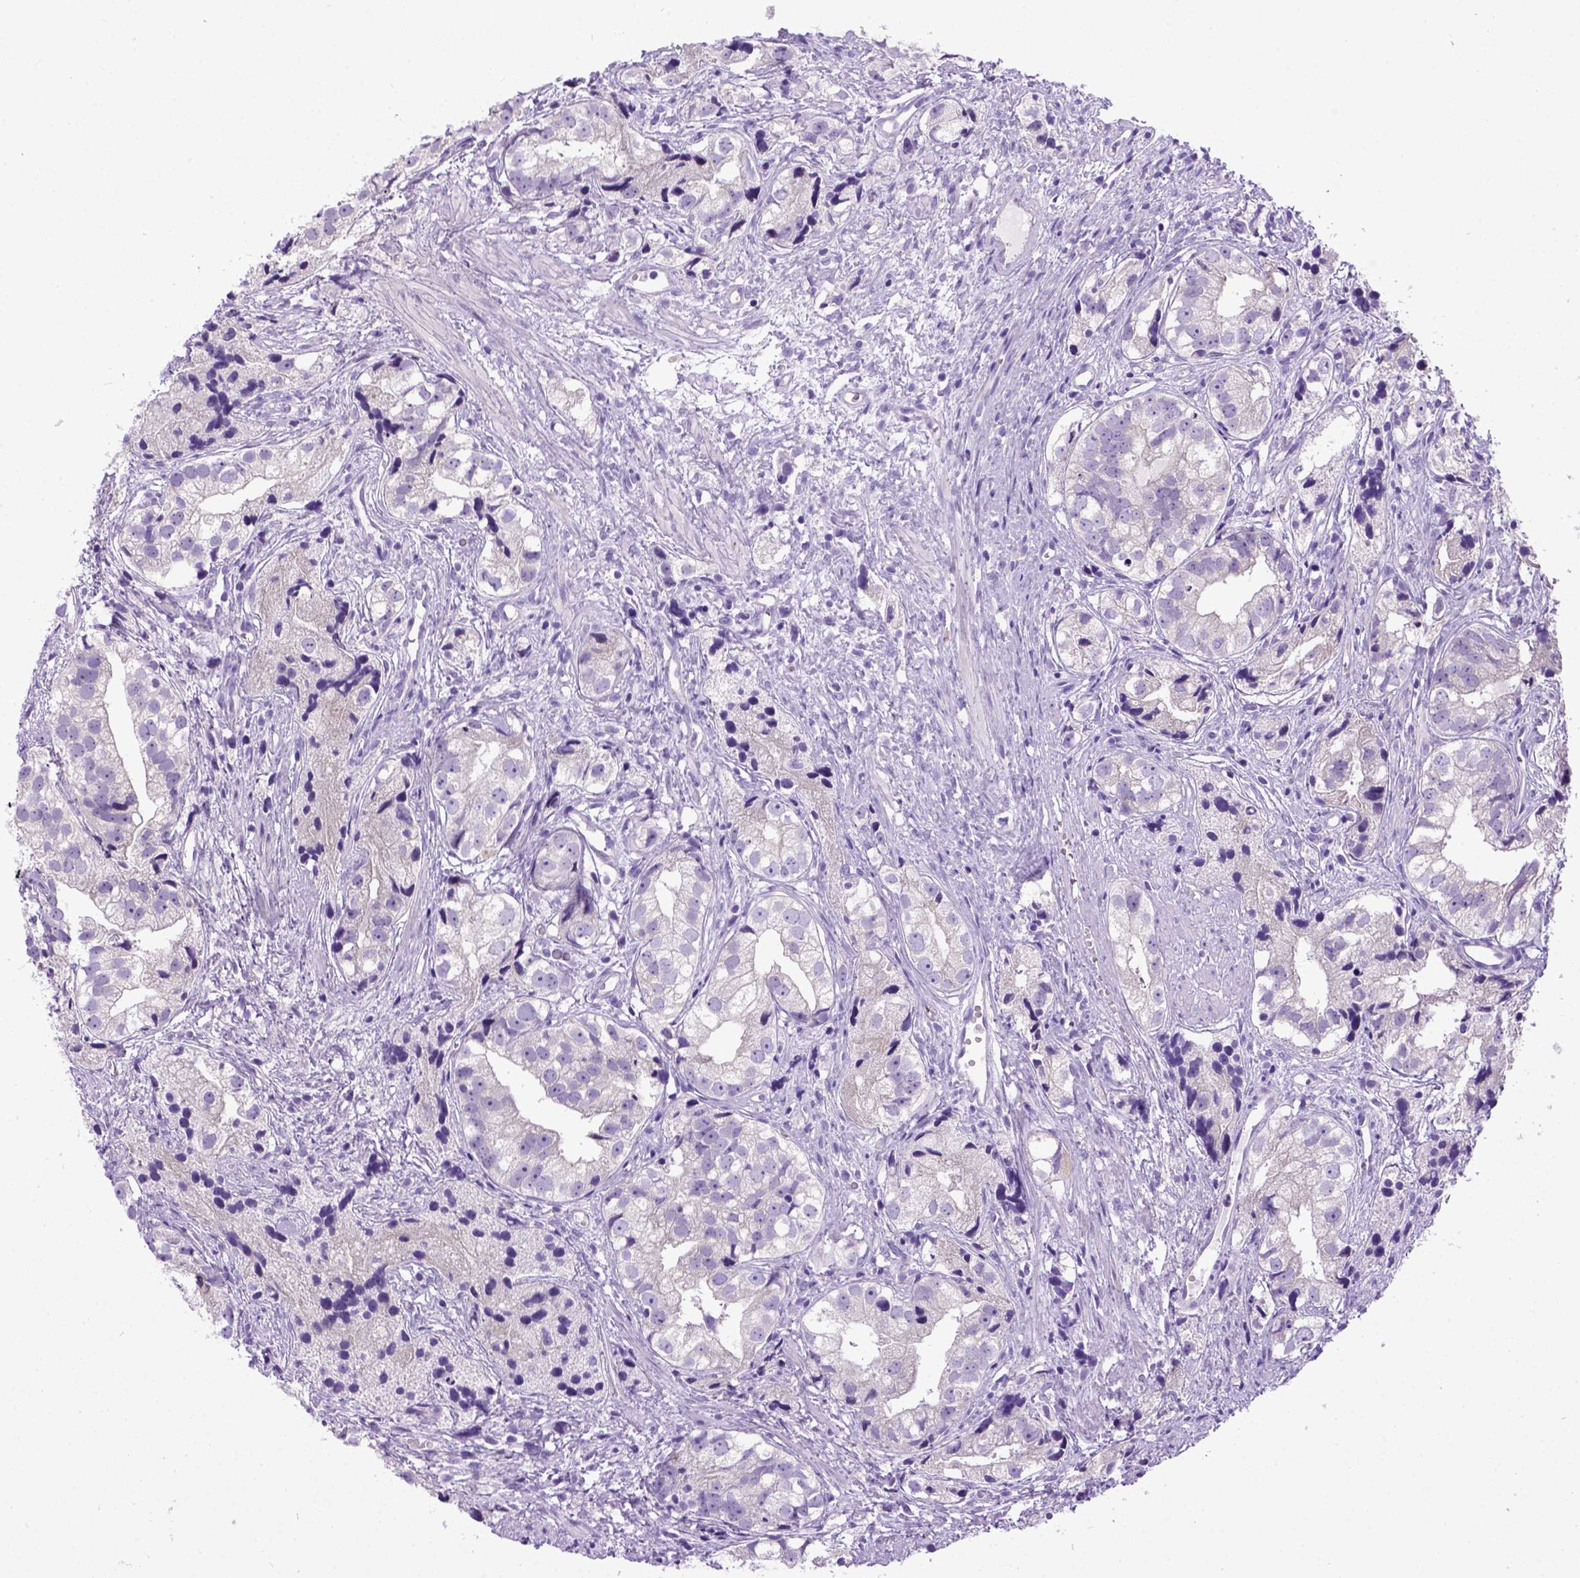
{"staining": {"intensity": "weak", "quantity": "25%-75%", "location": "cytoplasmic/membranous"}, "tissue": "prostate cancer", "cell_type": "Tumor cells", "image_type": "cancer", "snomed": [{"axis": "morphology", "description": "Adenocarcinoma, High grade"}, {"axis": "topography", "description": "Prostate"}], "caption": "This photomicrograph shows immunohistochemistry (IHC) staining of prostate cancer, with low weak cytoplasmic/membranous positivity in about 25%-75% of tumor cells.", "gene": "NEK5", "patient": {"sex": "male", "age": 68}}